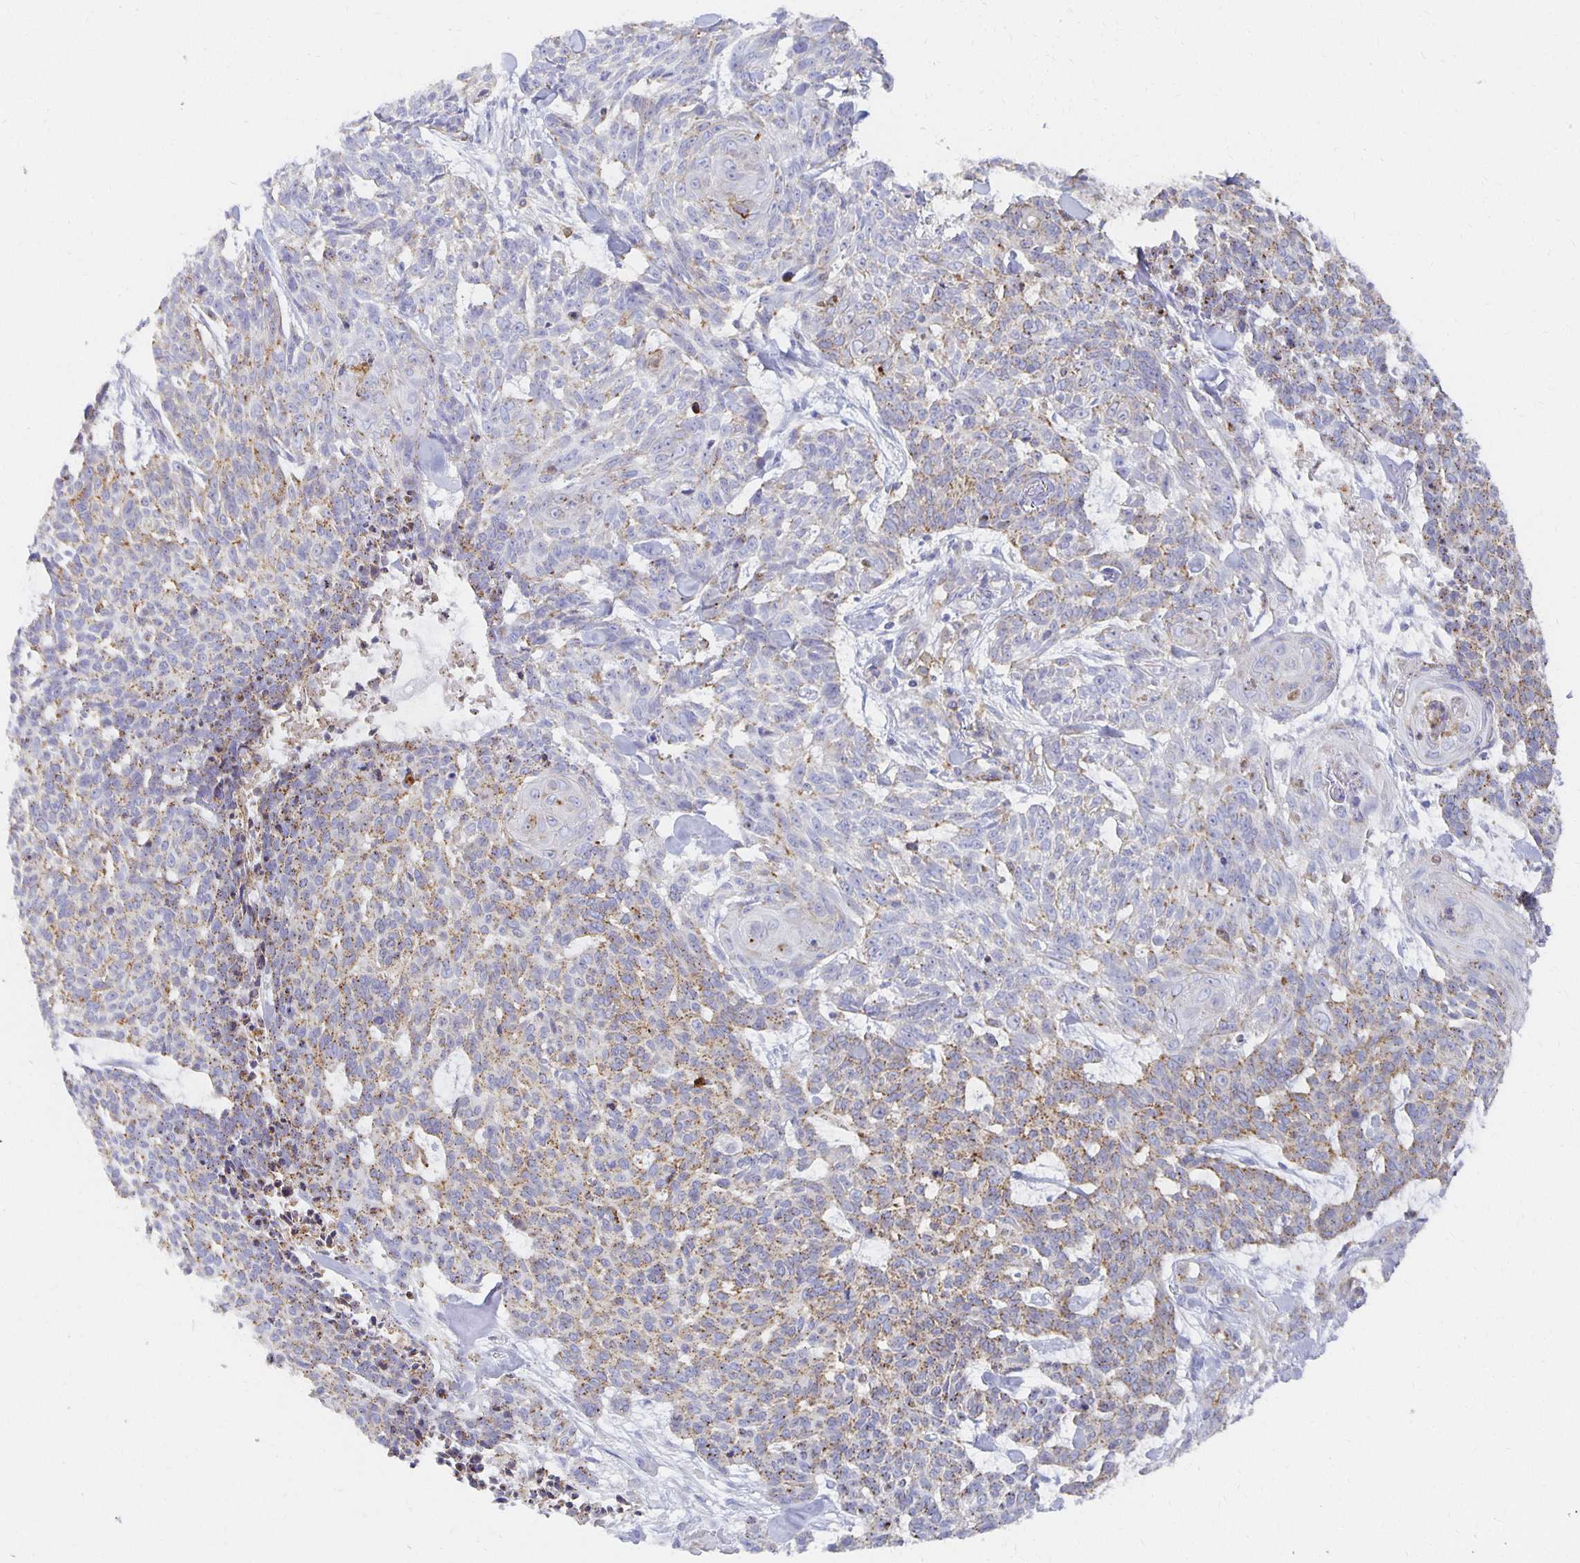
{"staining": {"intensity": "moderate", "quantity": "25%-75%", "location": "cytoplasmic/membranous"}, "tissue": "skin cancer", "cell_type": "Tumor cells", "image_type": "cancer", "snomed": [{"axis": "morphology", "description": "Basal cell carcinoma"}, {"axis": "topography", "description": "Skin"}], "caption": "A high-resolution micrograph shows immunohistochemistry (IHC) staining of skin cancer (basal cell carcinoma), which reveals moderate cytoplasmic/membranous expression in about 25%-75% of tumor cells.", "gene": "TAAR1", "patient": {"sex": "female", "age": 93}}